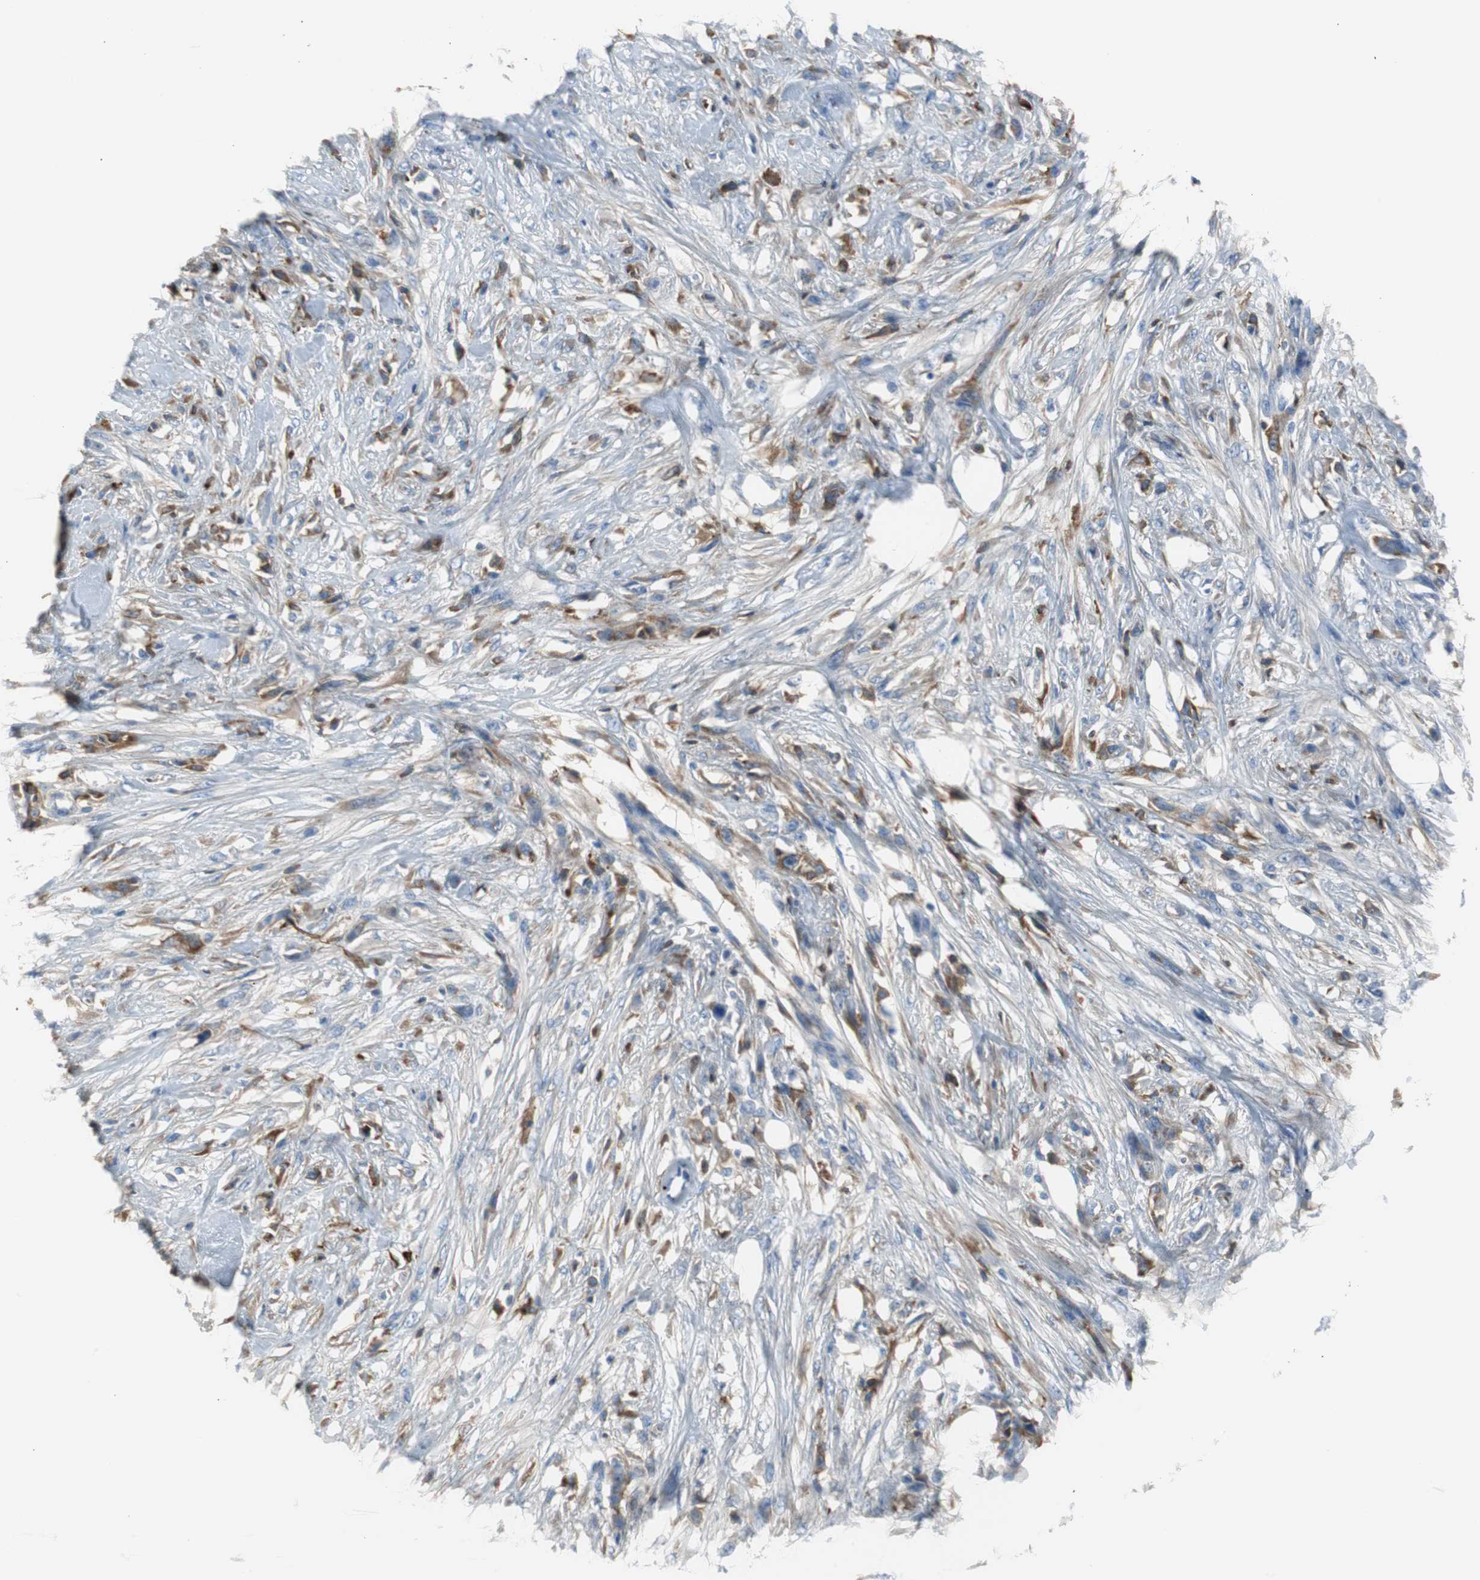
{"staining": {"intensity": "moderate", "quantity": "25%-75%", "location": "cytoplasmic/membranous"}, "tissue": "skin cancer", "cell_type": "Tumor cells", "image_type": "cancer", "snomed": [{"axis": "morphology", "description": "Normal tissue, NOS"}, {"axis": "morphology", "description": "Squamous cell carcinoma, NOS"}, {"axis": "topography", "description": "Skin"}], "caption": "There is medium levels of moderate cytoplasmic/membranous positivity in tumor cells of skin squamous cell carcinoma, as demonstrated by immunohistochemical staining (brown color).", "gene": "APCS", "patient": {"sex": "female", "age": 59}}